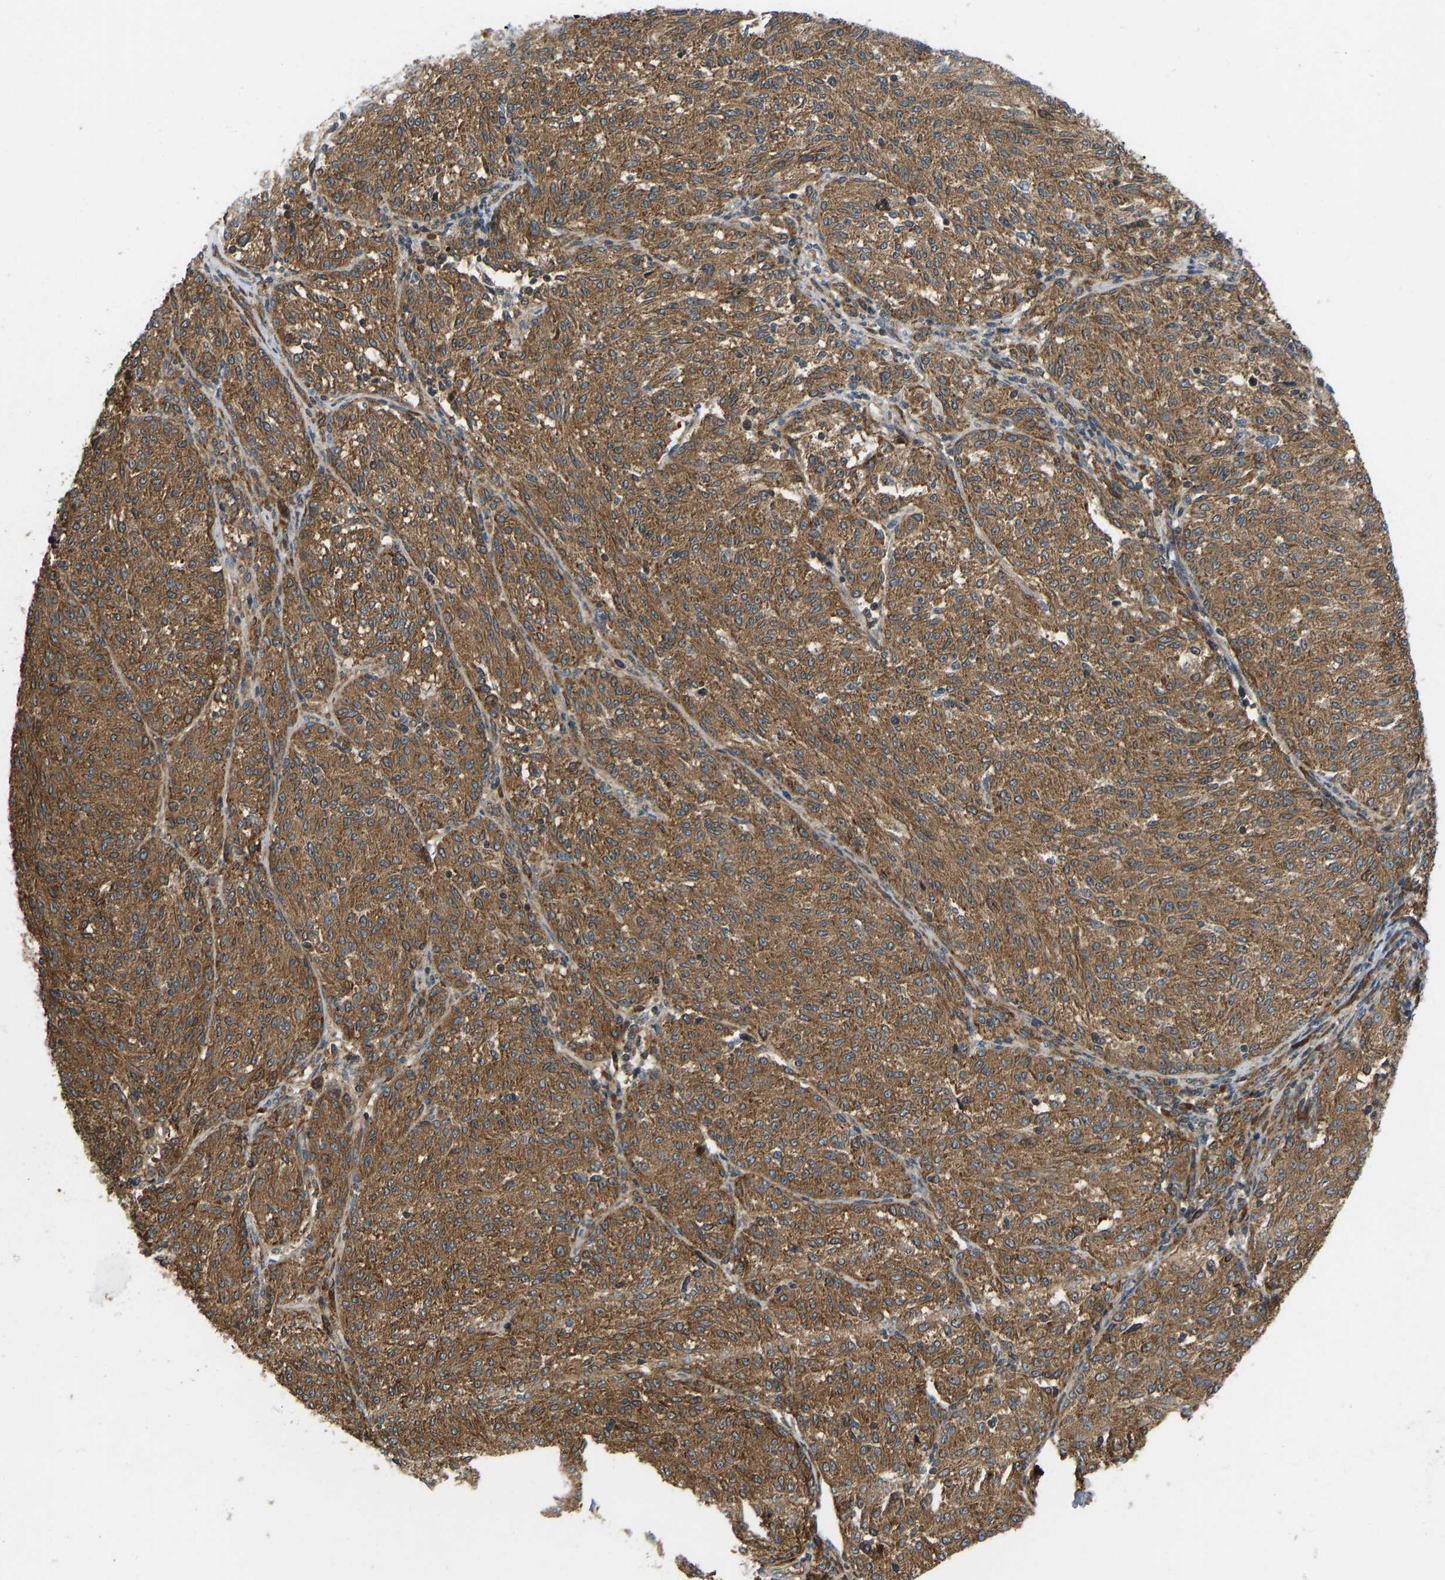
{"staining": {"intensity": "moderate", "quantity": ">75%", "location": "cytoplasmic/membranous"}, "tissue": "melanoma", "cell_type": "Tumor cells", "image_type": "cancer", "snomed": [{"axis": "morphology", "description": "Malignant melanoma, NOS"}, {"axis": "topography", "description": "Skin"}], "caption": "An image of human melanoma stained for a protein demonstrates moderate cytoplasmic/membranous brown staining in tumor cells.", "gene": "RASGRF2", "patient": {"sex": "female", "age": 72}}